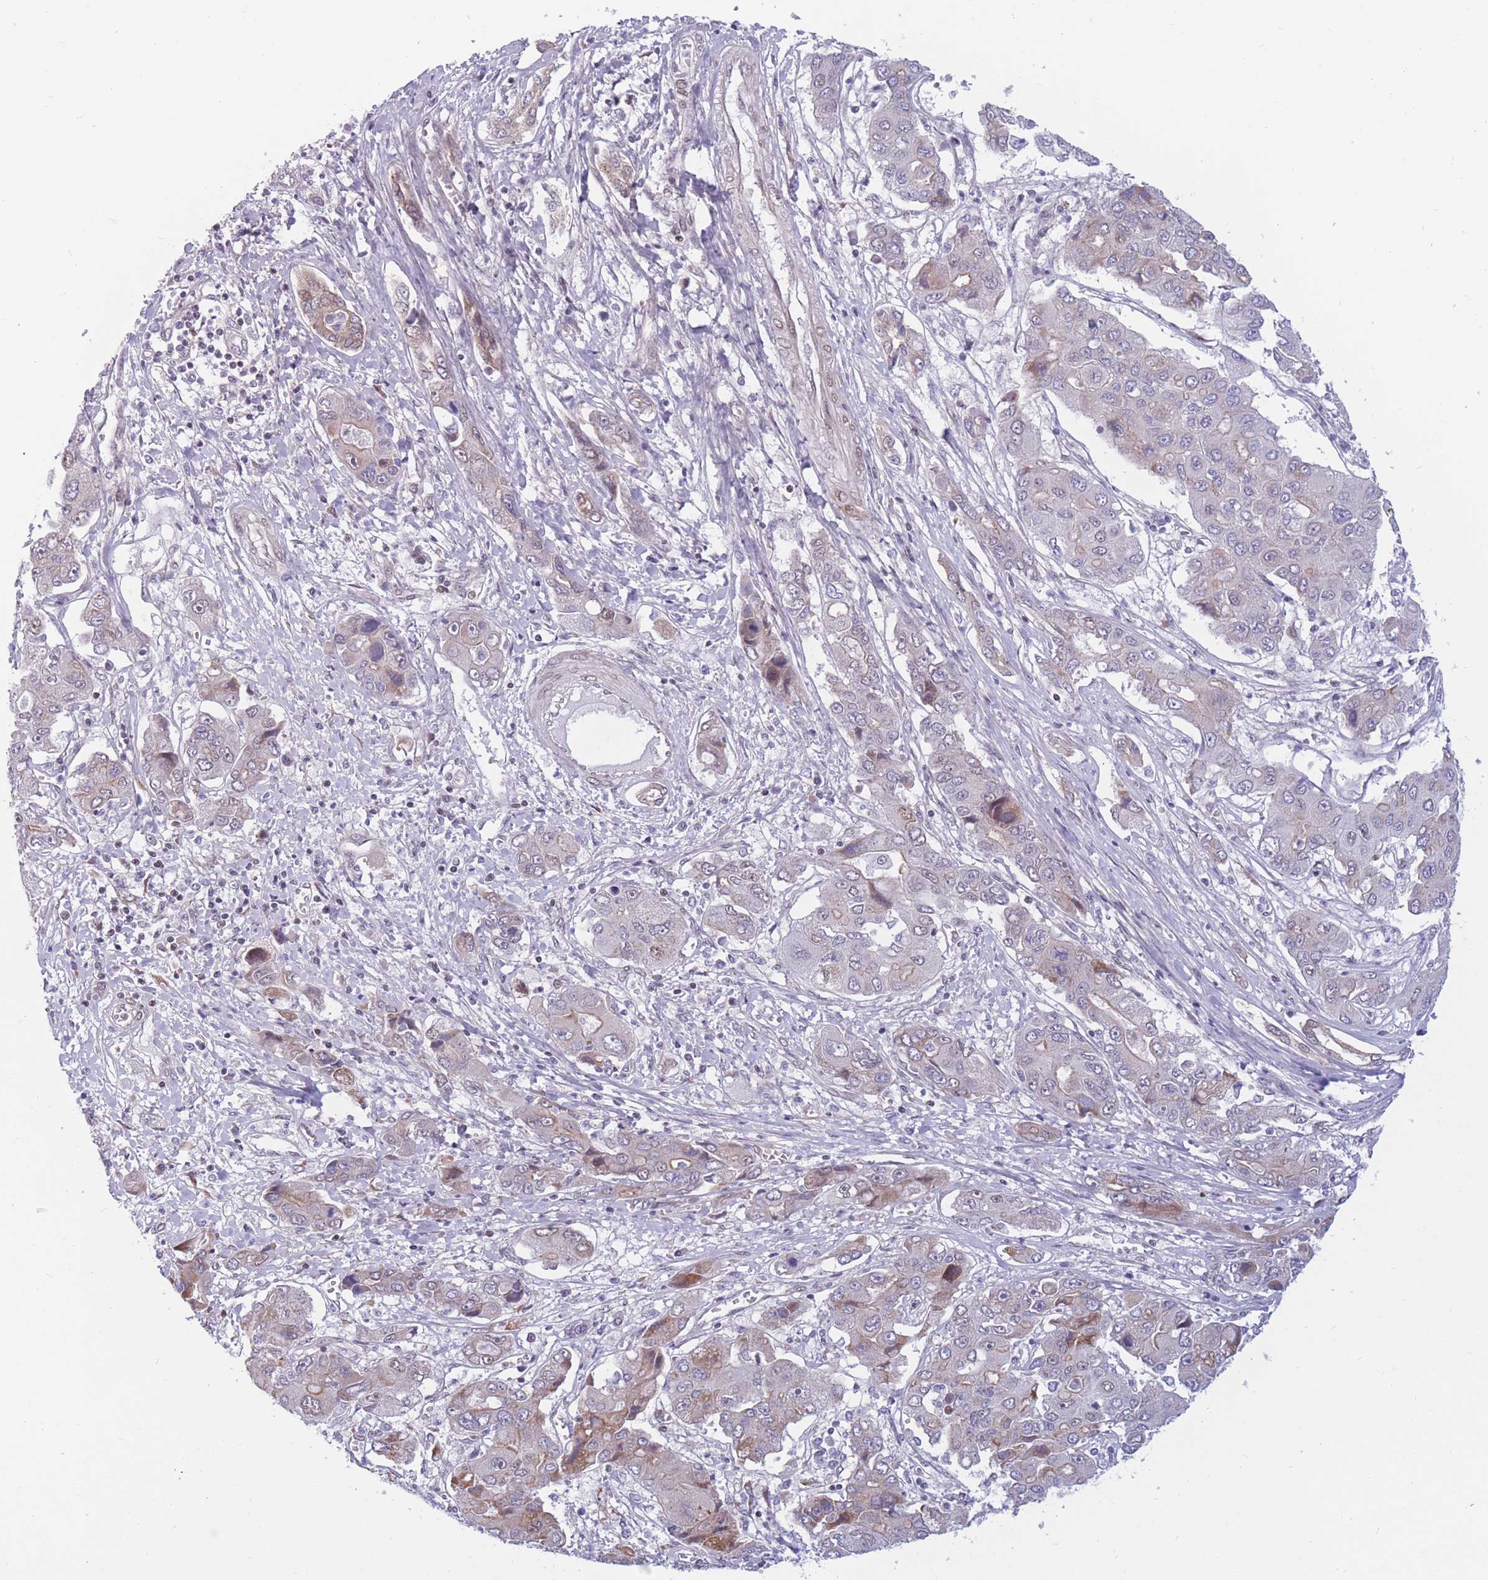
{"staining": {"intensity": "negative", "quantity": "none", "location": "none"}, "tissue": "liver cancer", "cell_type": "Tumor cells", "image_type": "cancer", "snomed": [{"axis": "morphology", "description": "Cholangiocarcinoma"}, {"axis": "topography", "description": "Liver"}], "caption": "IHC micrograph of neoplastic tissue: human liver cholangiocarcinoma stained with DAB (3,3'-diaminobenzidine) demonstrates no significant protein expression in tumor cells.", "gene": "BCL9L", "patient": {"sex": "male", "age": 67}}